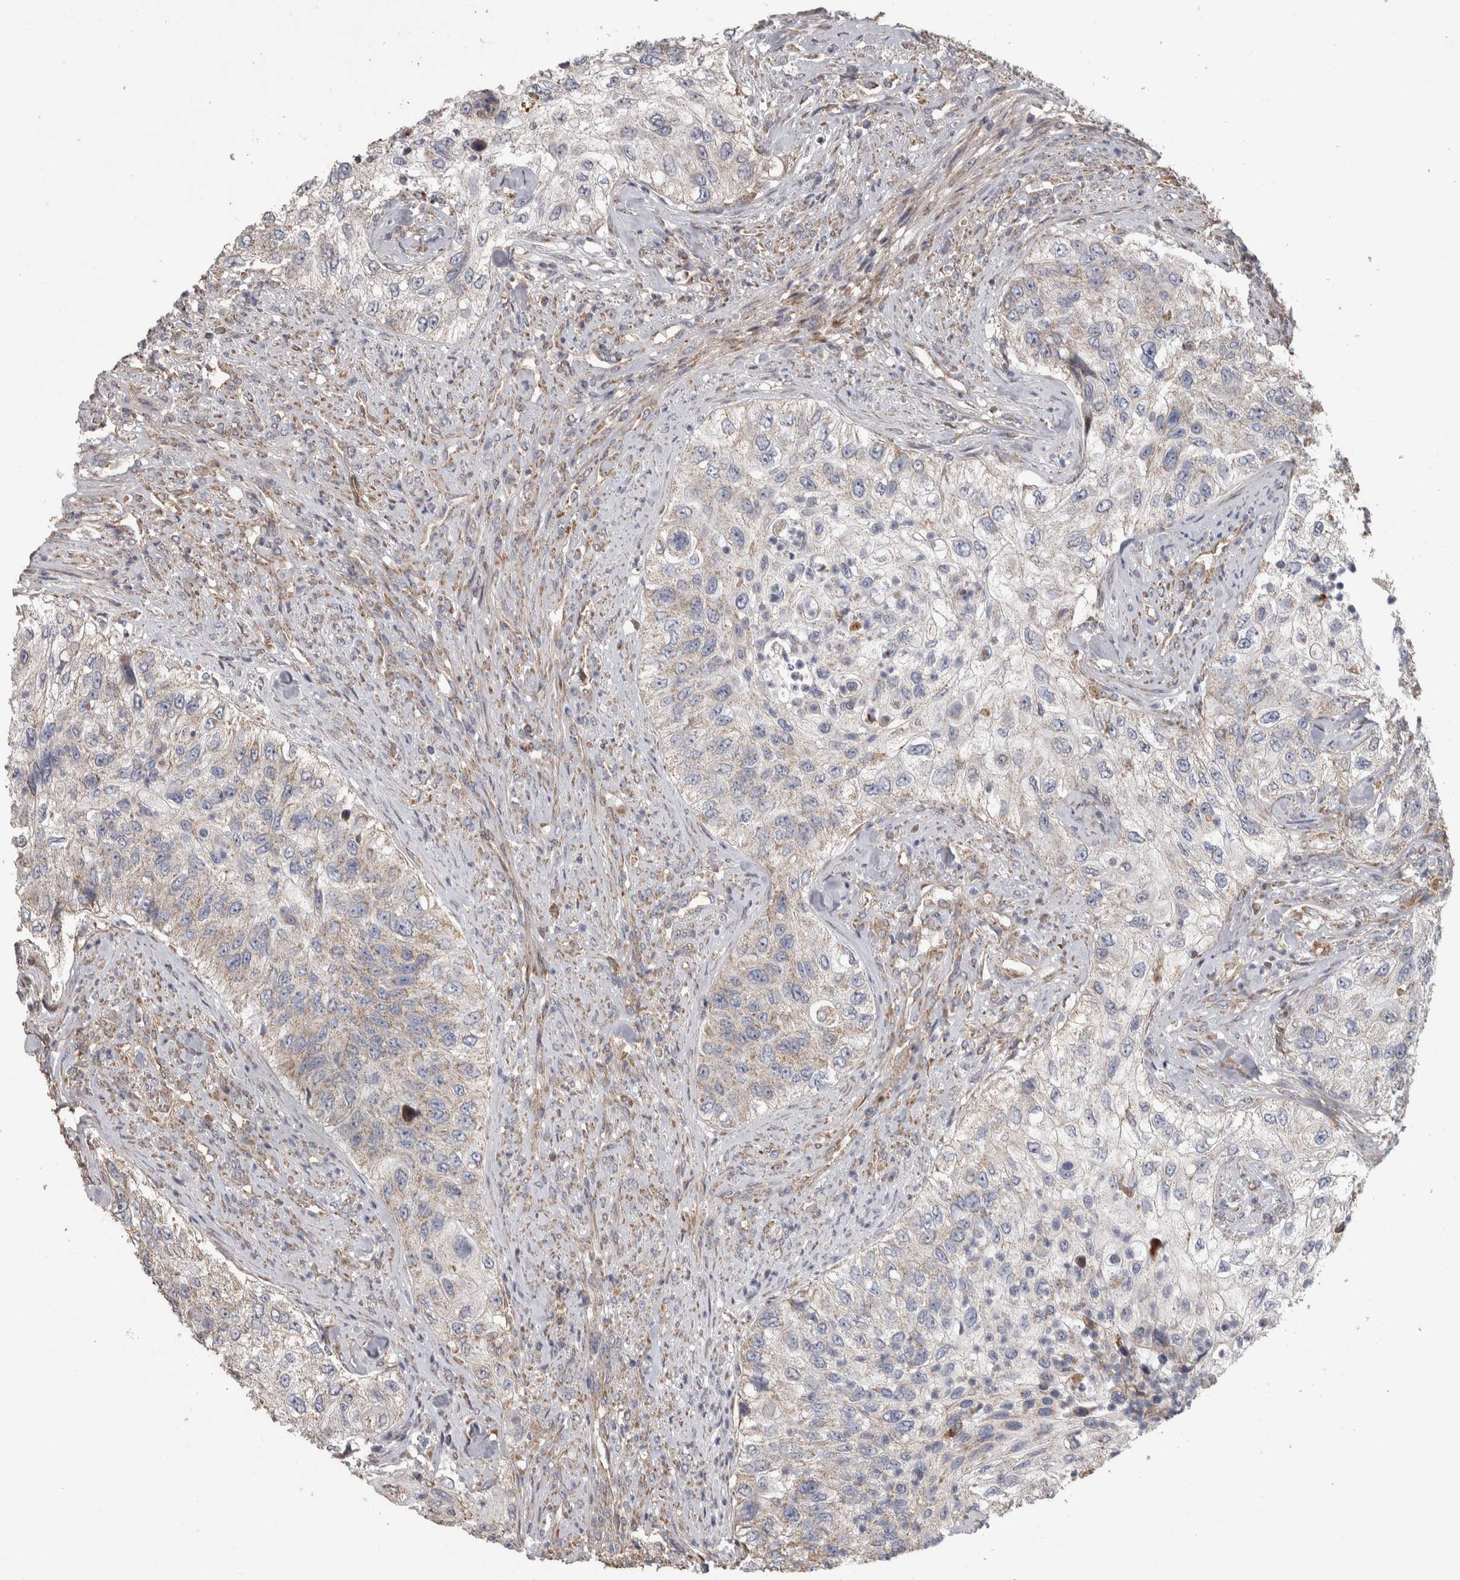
{"staining": {"intensity": "weak", "quantity": "25%-75%", "location": "cytoplasmic/membranous"}, "tissue": "urothelial cancer", "cell_type": "Tumor cells", "image_type": "cancer", "snomed": [{"axis": "morphology", "description": "Urothelial carcinoma, High grade"}, {"axis": "topography", "description": "Urinary bladder"}], "caption": "This photomicrograph shows urothelial cancer stained with IHC to label a protein in brown. The cytoplasmic/membranous of tumor cells show weak positivity for the protein. Nuclei are counter-stained blue.", "gene": "SCO1", "patient": {"sex": "female", "age": 60}}